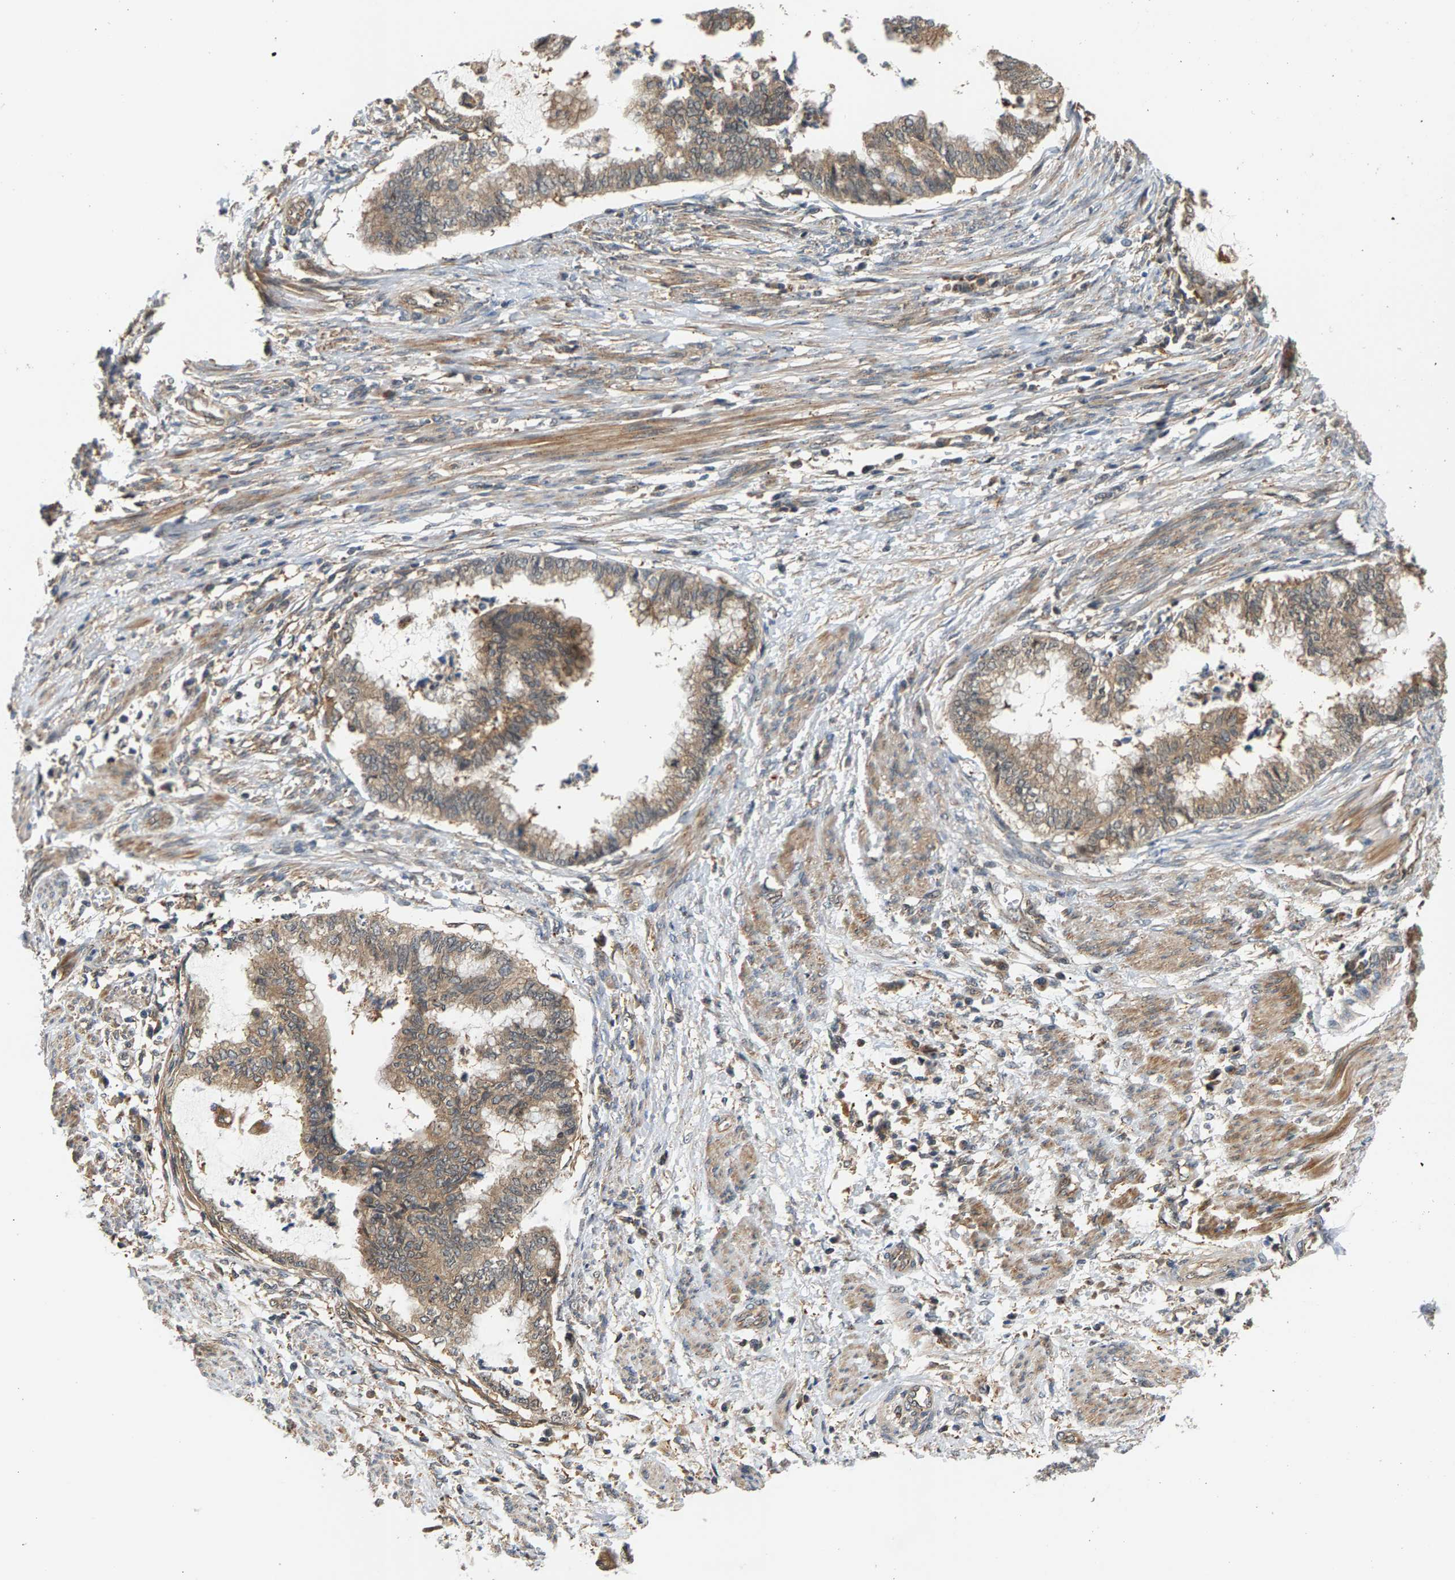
{"staining": {"intensity": "weak", "quantity": ">75%", "location": "cytoplasmic/membranous"}, "tissue": "endometrial cancer", "cell_type": "Tumor cells", "image_type": "cancer", "snomed": [{"axis": "morphology", "description": "Necrosis, NOS"}, {"axis": "morphology", "description": "Adenocarcinoma, NOS"}, {"axis": "topography", "description": "Endometrium"}], "caption": "Immunohistochemical staining of human adenocarcinoma (endometrial) reveals weak cytoplasmic/membranous protein expression in approximately >75% of tumor cells.", "gene": "MAP2K5", "patient": {"sex": "female", "age": 79}}